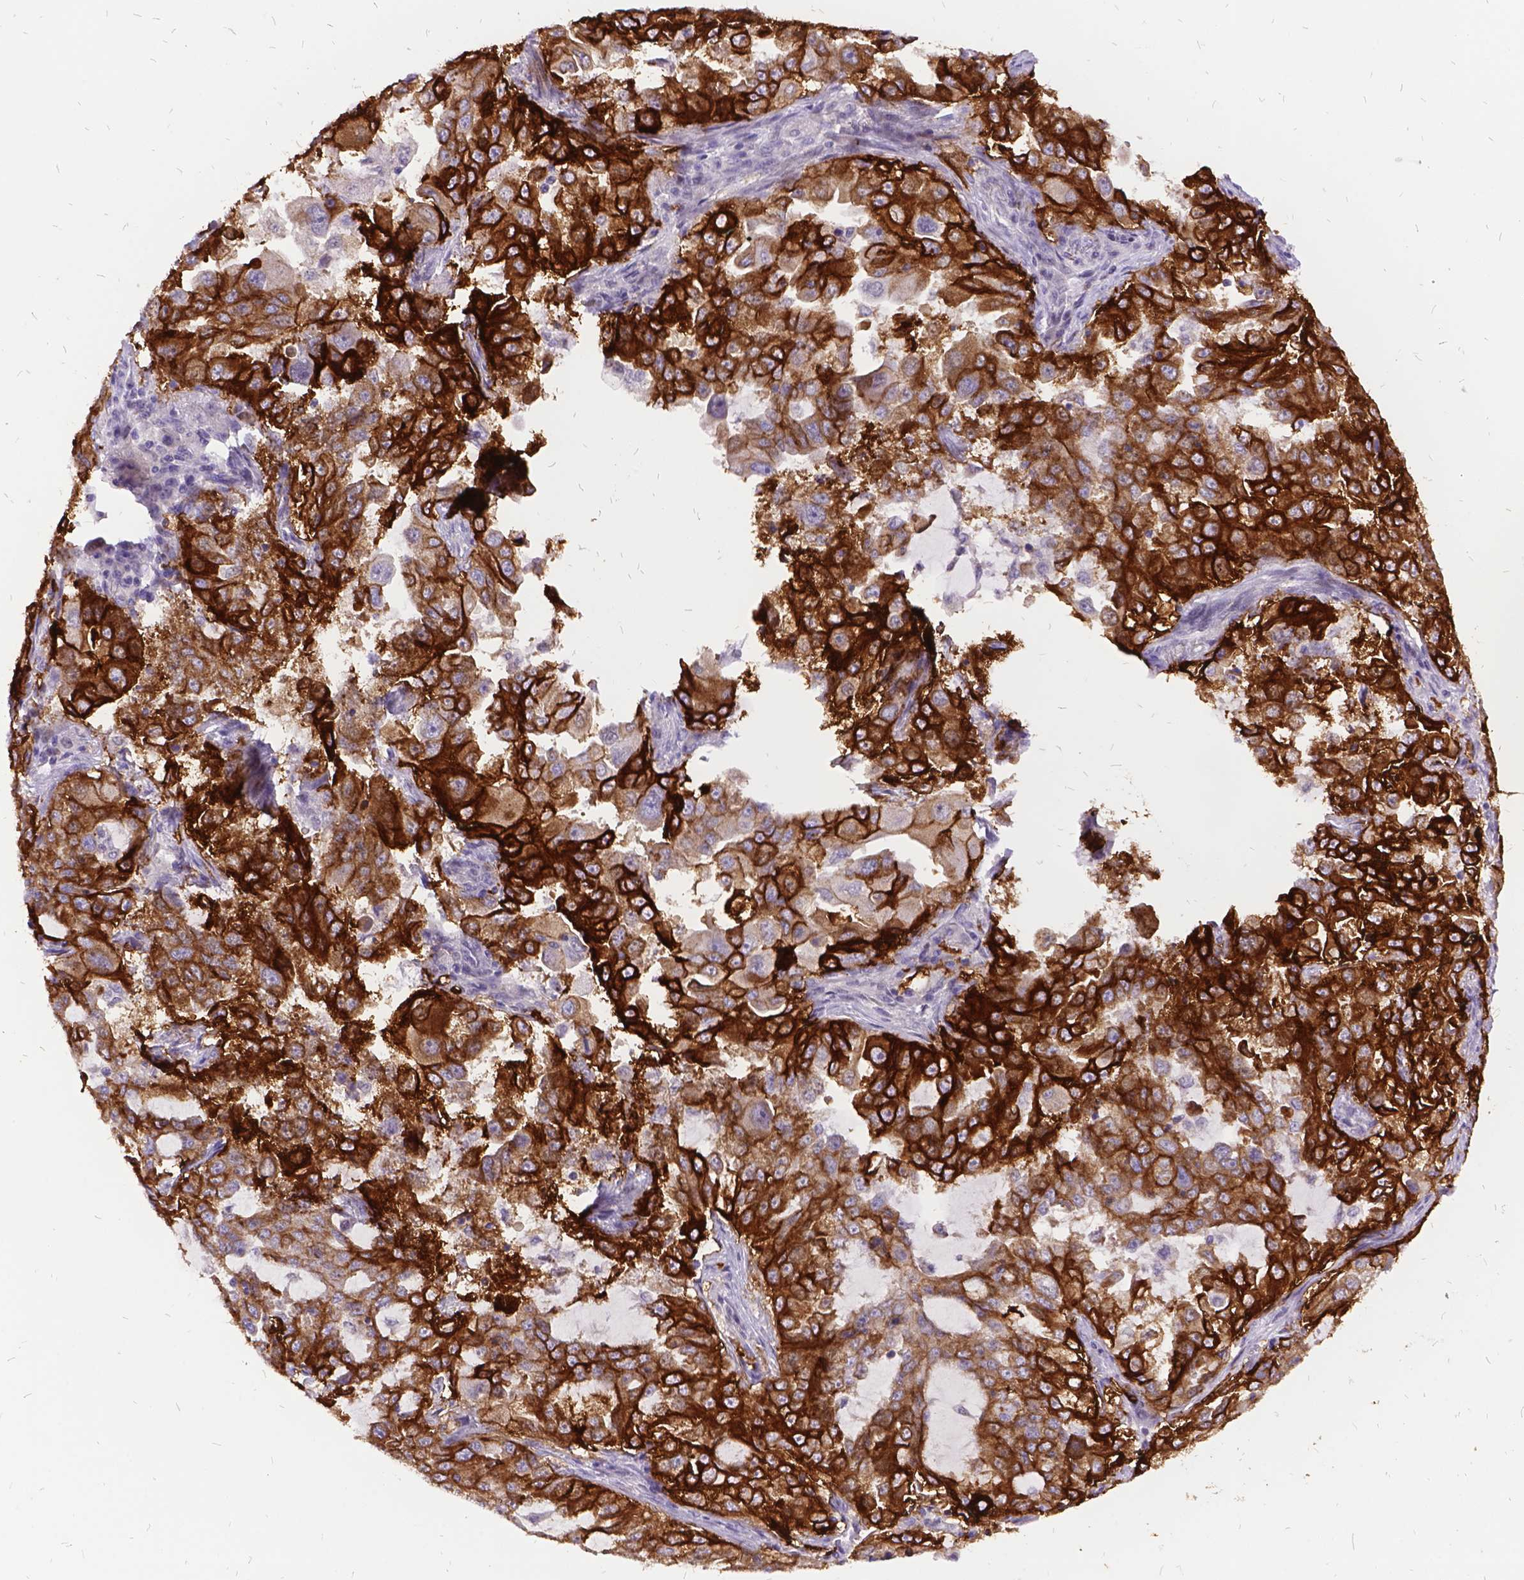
{"staining": {"intensity": "strong", "quantity": "25%-75%", "location": "cytoplasmic/membranous"}, "tissue": "lung cancer", "cell_type": "Tumor cells", "image_type": "cancer", "snomed": [{"axis": "morphology", "description": "Adenocarcinoma, NOS"}, {"axis": "topography", "description": "Lung"}], "caption": "Strong cytoplasmic/membranous staining is appreciated in about 25%-75% of tumor cells in adenocarcinoma (lung). (DAB = brown stain, brightfield microscopy at high magnification).", "gene": "ITGB6", "patient": {"sex": "female", "age": 61}}